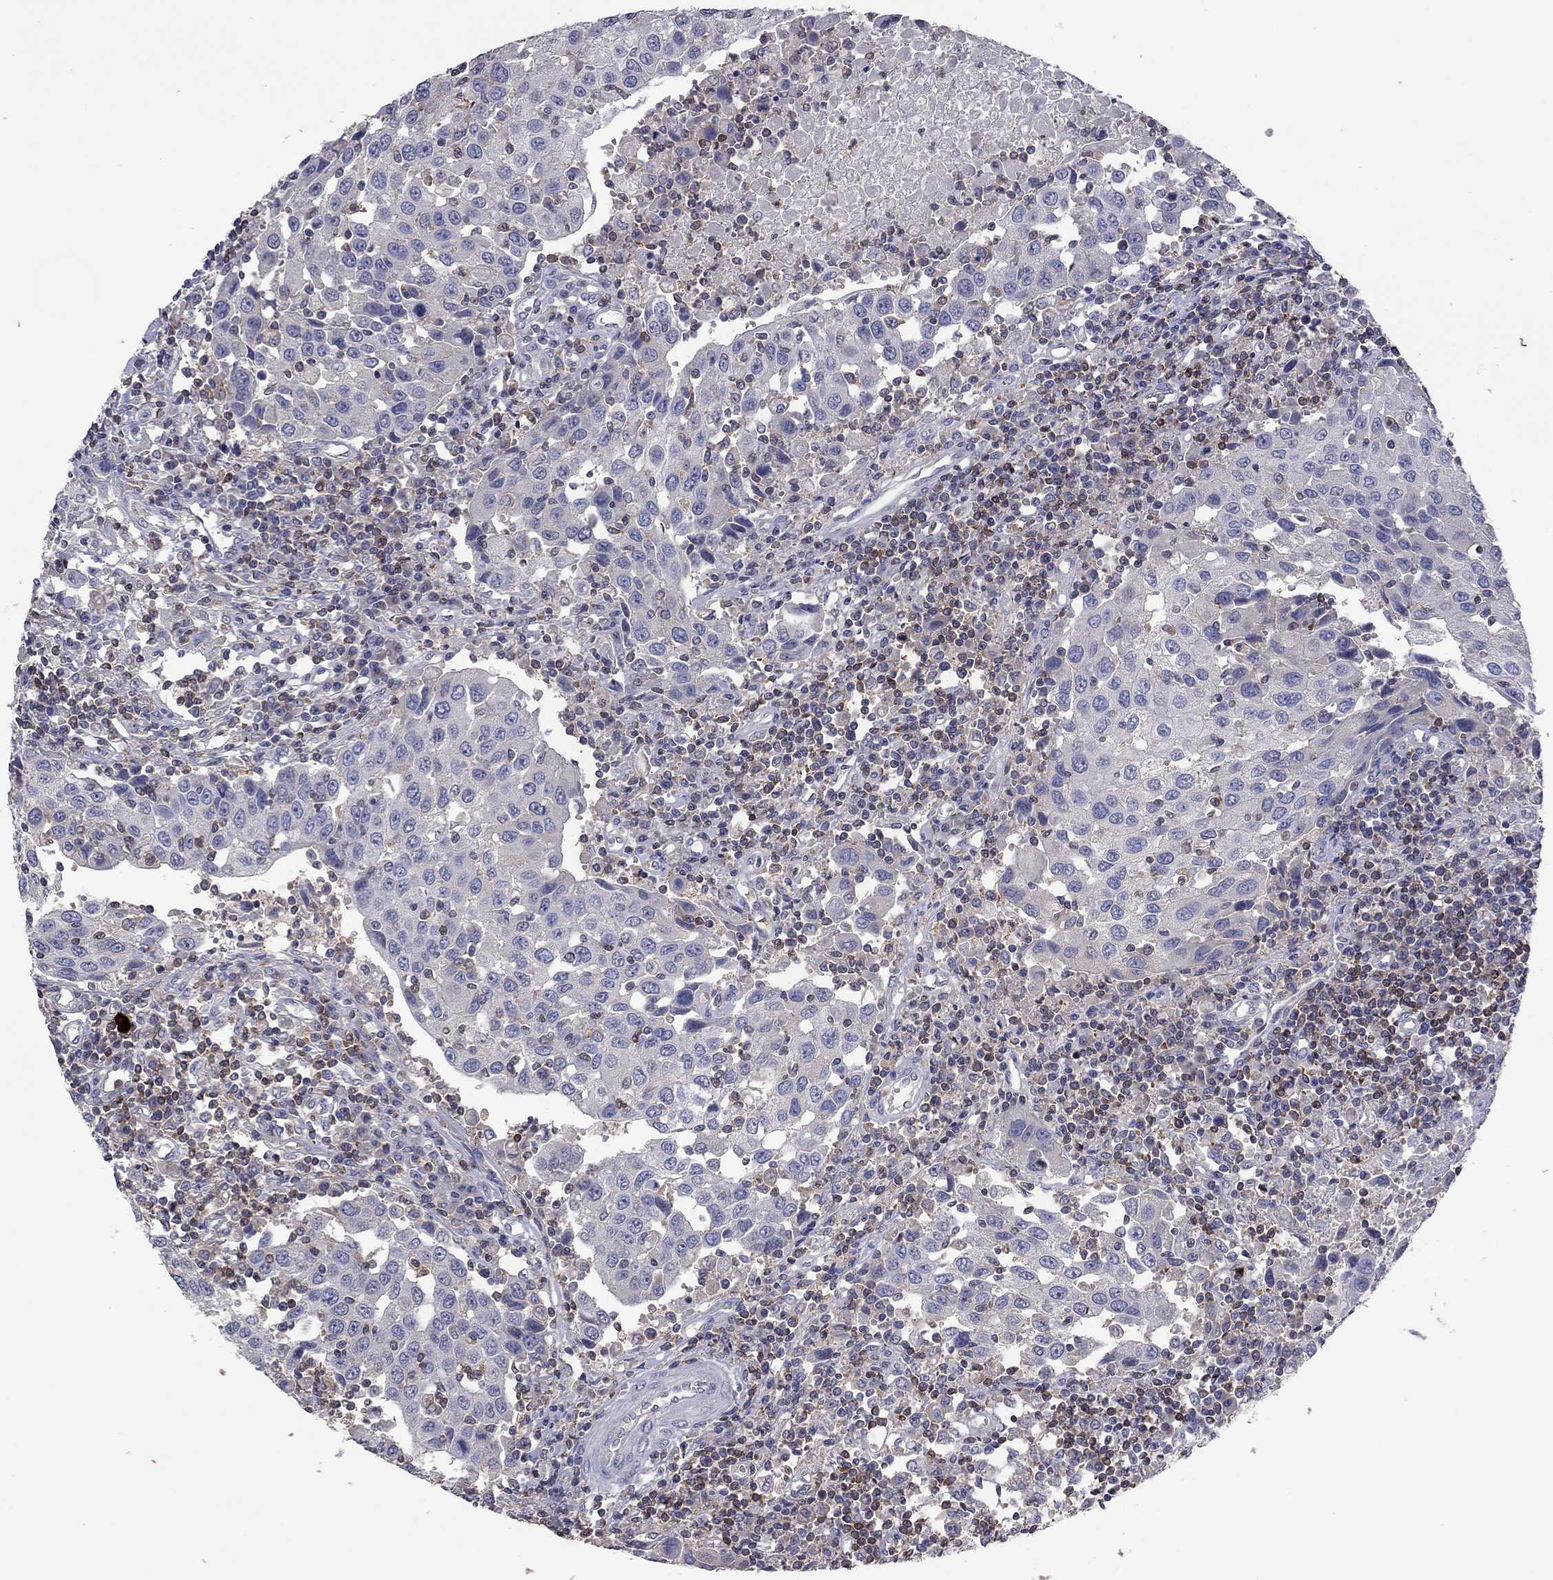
{"staining": {"intensity": "negative", "quantity": "none", "location": "none"}, "tissue": "urothelial cancer", "cell_type": "Tumor cells", "image_type": "cancer", "snomed": [{"axis": "morphology", "description": "Urothelial carcinoma, High grade"}, {"axis": "topography", "description": "Urinary bladder"}], "caption": "DAB (3,3'-diaminobenzidine) immunohistochemical staining of urothelial cancer displays no significant staining in tumor cells. (Immunohistochemistry, brightfield microscopy, high magnification).", "gene": "IPCEF1", "patient": {"sex": "female", "age": 85}}